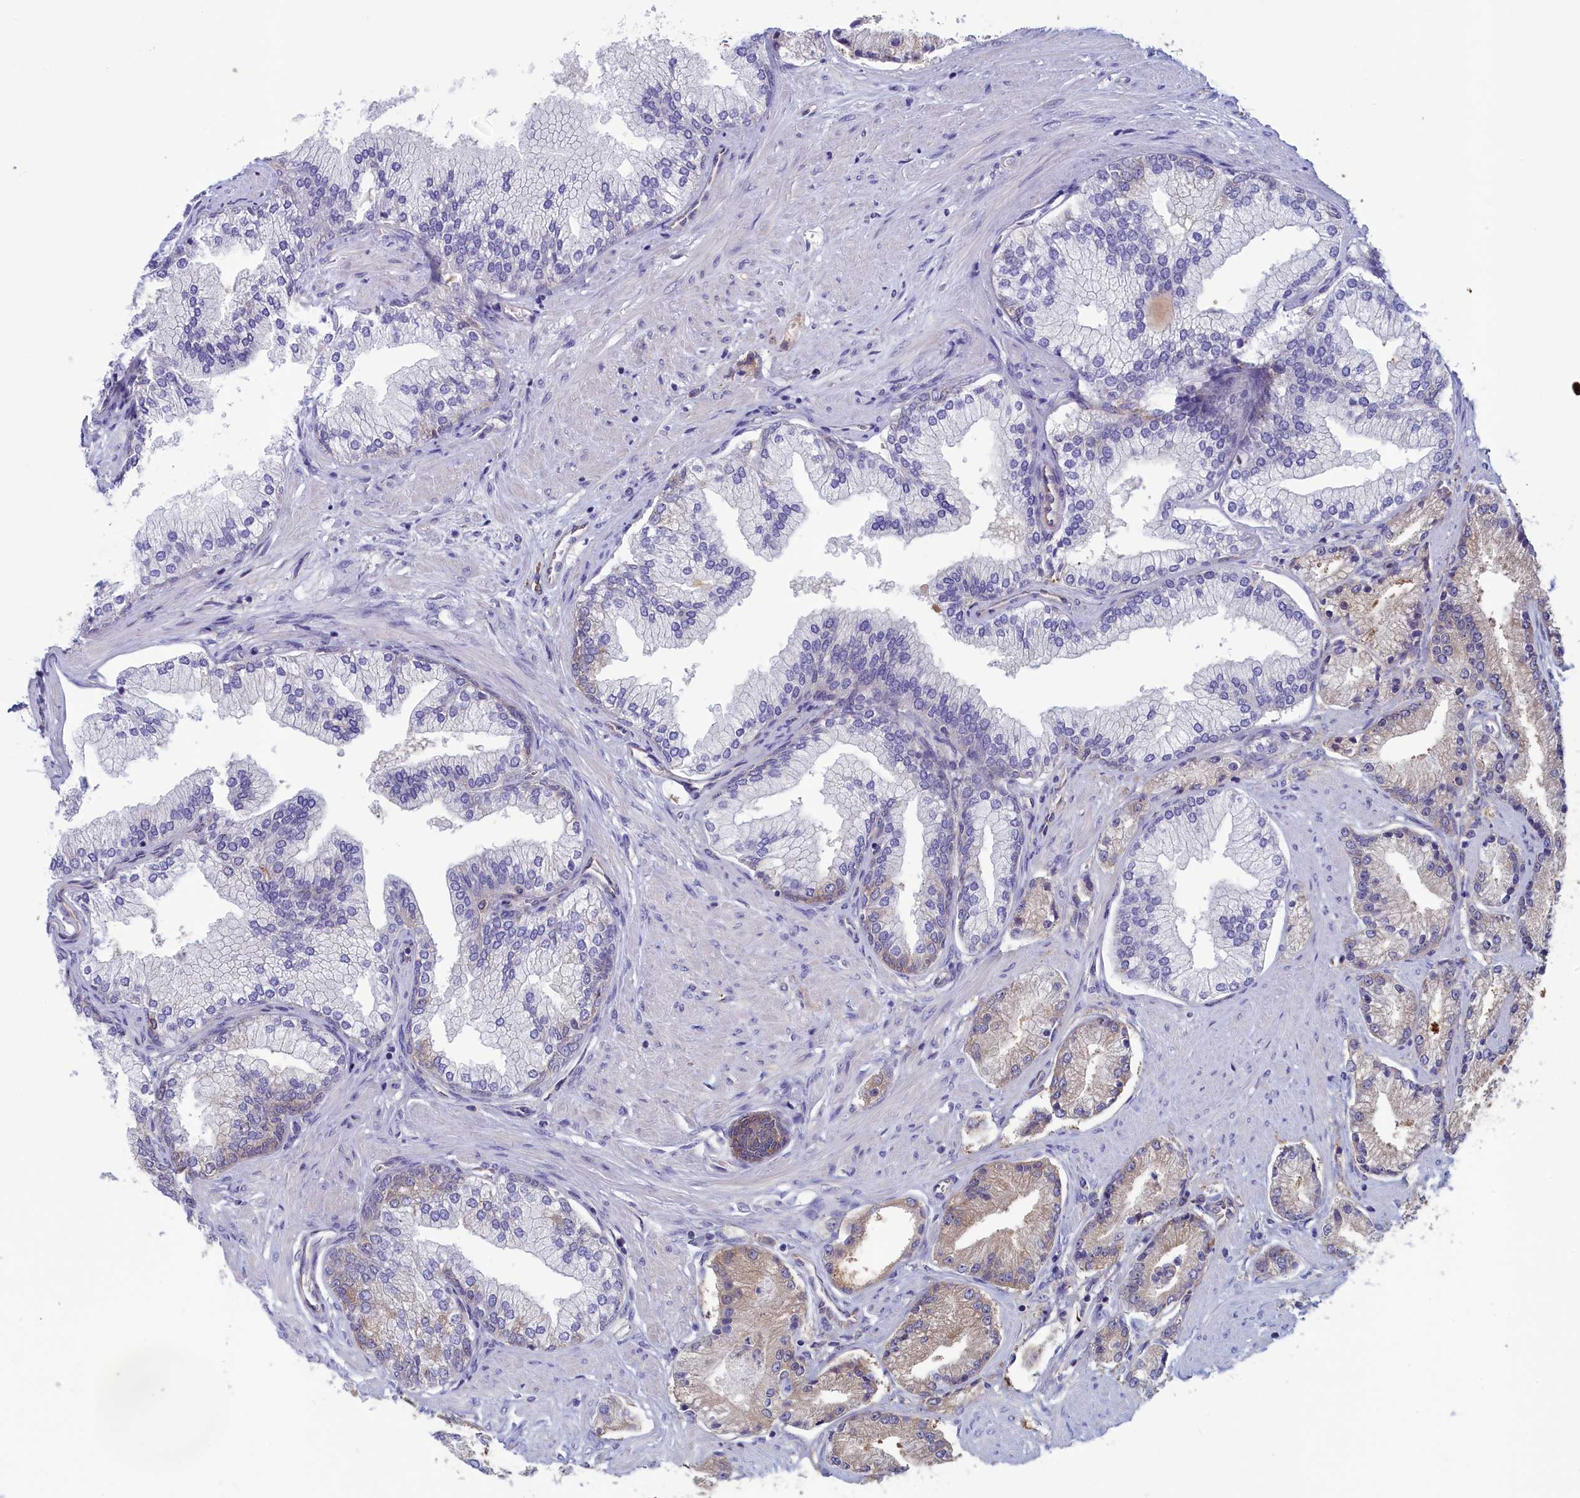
{"staining": {"intensity": "weak", "quantity": "<25%", "location": "cytoplasmic/membranous"}, "tissue": "prostate cancer", "cell_type": "Tumor cells", "image_type": "cancer", "snomed": [{"axis": "morphology", "description": "Adenocarcinoma, High grade"}, {"axis": "topography", "description": "Prostate"}], "caption": "Photomicrograph shows no significant protein positivity in tumor cells of prostate cancer (adenocarcinoma (high-grade)).", "gene": "SYNDIG1L", "patient": {"sex": "male", "age": 67}}